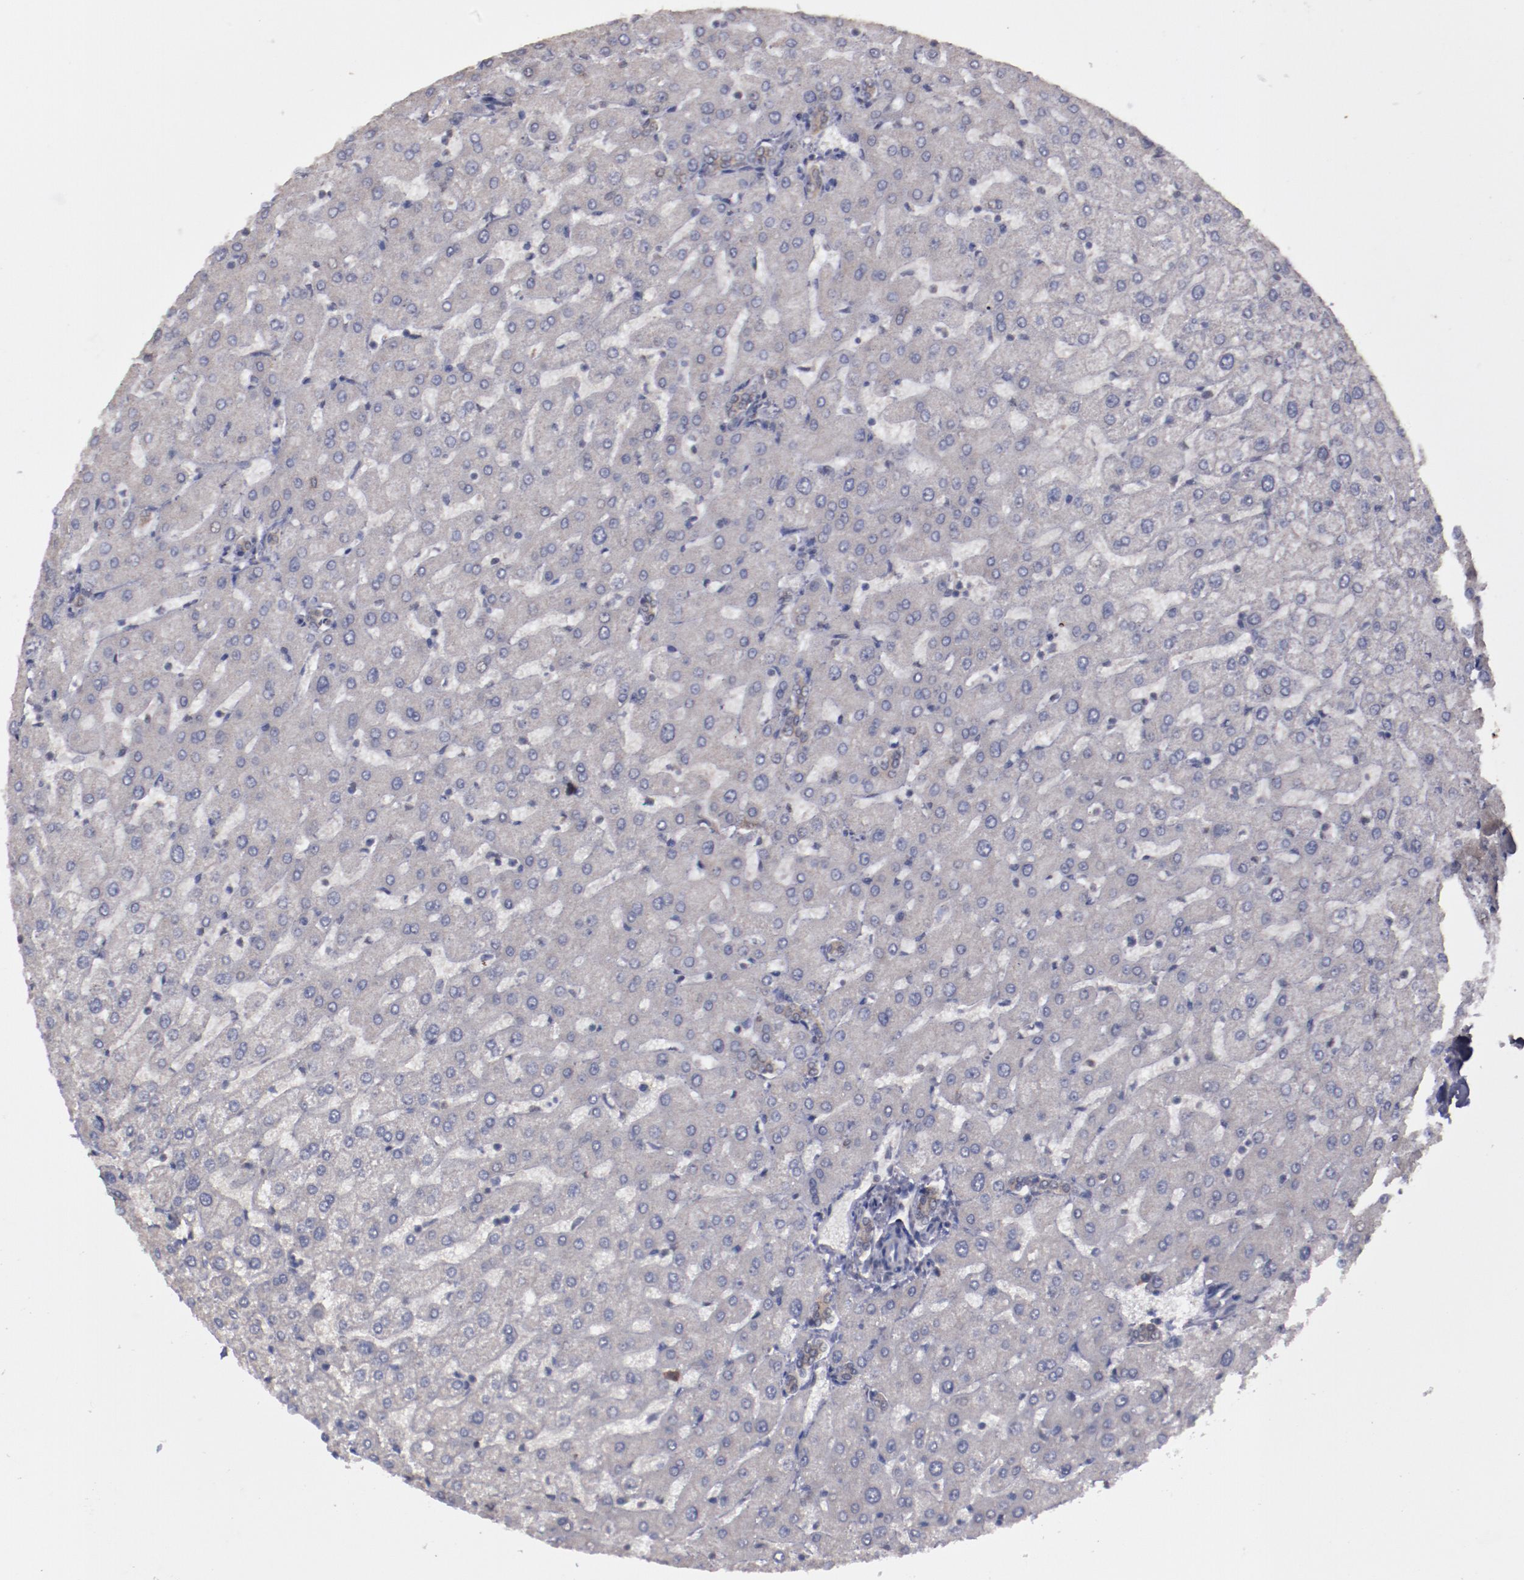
{"staining": {"intensity": "negative", "quantity": "none", "location": "none"}, "tissue": "liver", "cell_type": "Cholangiocytes", "image_type": "normal", "snomed": [{"axis": "morphology", "description": "Normal tissue, NOS"}, {"axis": "morphology", "description": "Fibrosis, NOS"}, {"axis": "topography", "description": "Liver"}], "caption": "A histopathology image of liver stained for a protein shows no brown staining in cholangiocytes. (Immunohistochemistry, brightfield microscopy, high magnification).", "gene": "ARNT", "patient": {"sex": "female", "age": 29}}